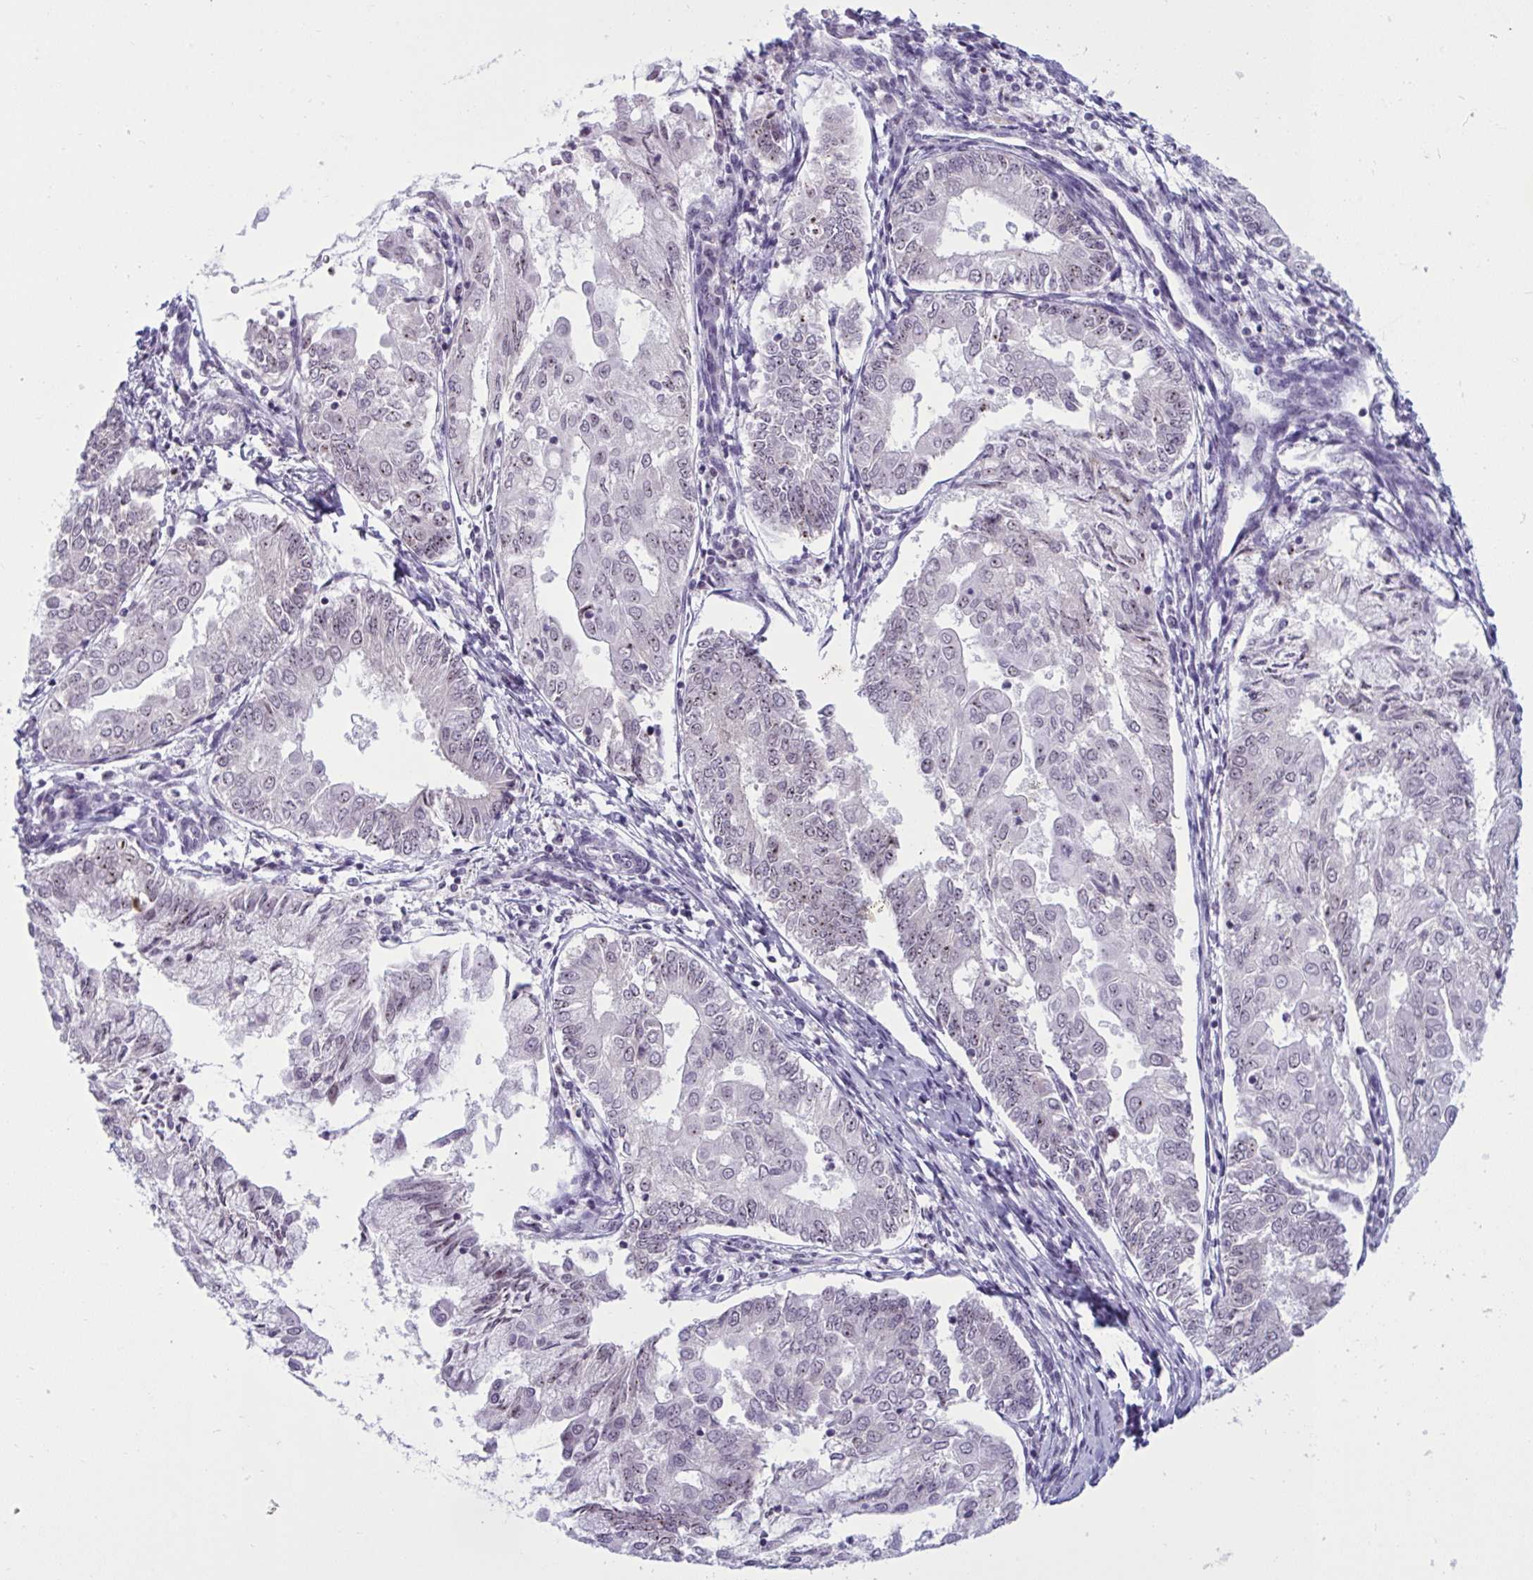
{"staining": {"intensity": "negative", "quantity": "none", "location": "none"}, "tissue": "endometrial cancer", "cell_type": "Tumor cells", "image_type": "cancer", "snomed": [{"axis": "morphology", "description": "Adenocarcinoma, NOS"}, {"axis": "topography", "description": "Endometrium"}], "caption": "This is an immunohistochemistry photomicrograph of endometrial adenocarcinoma. There is no expression in tumor cells.", "gene": "TGM6", "patient": {"sex": "female", "age": 68}}